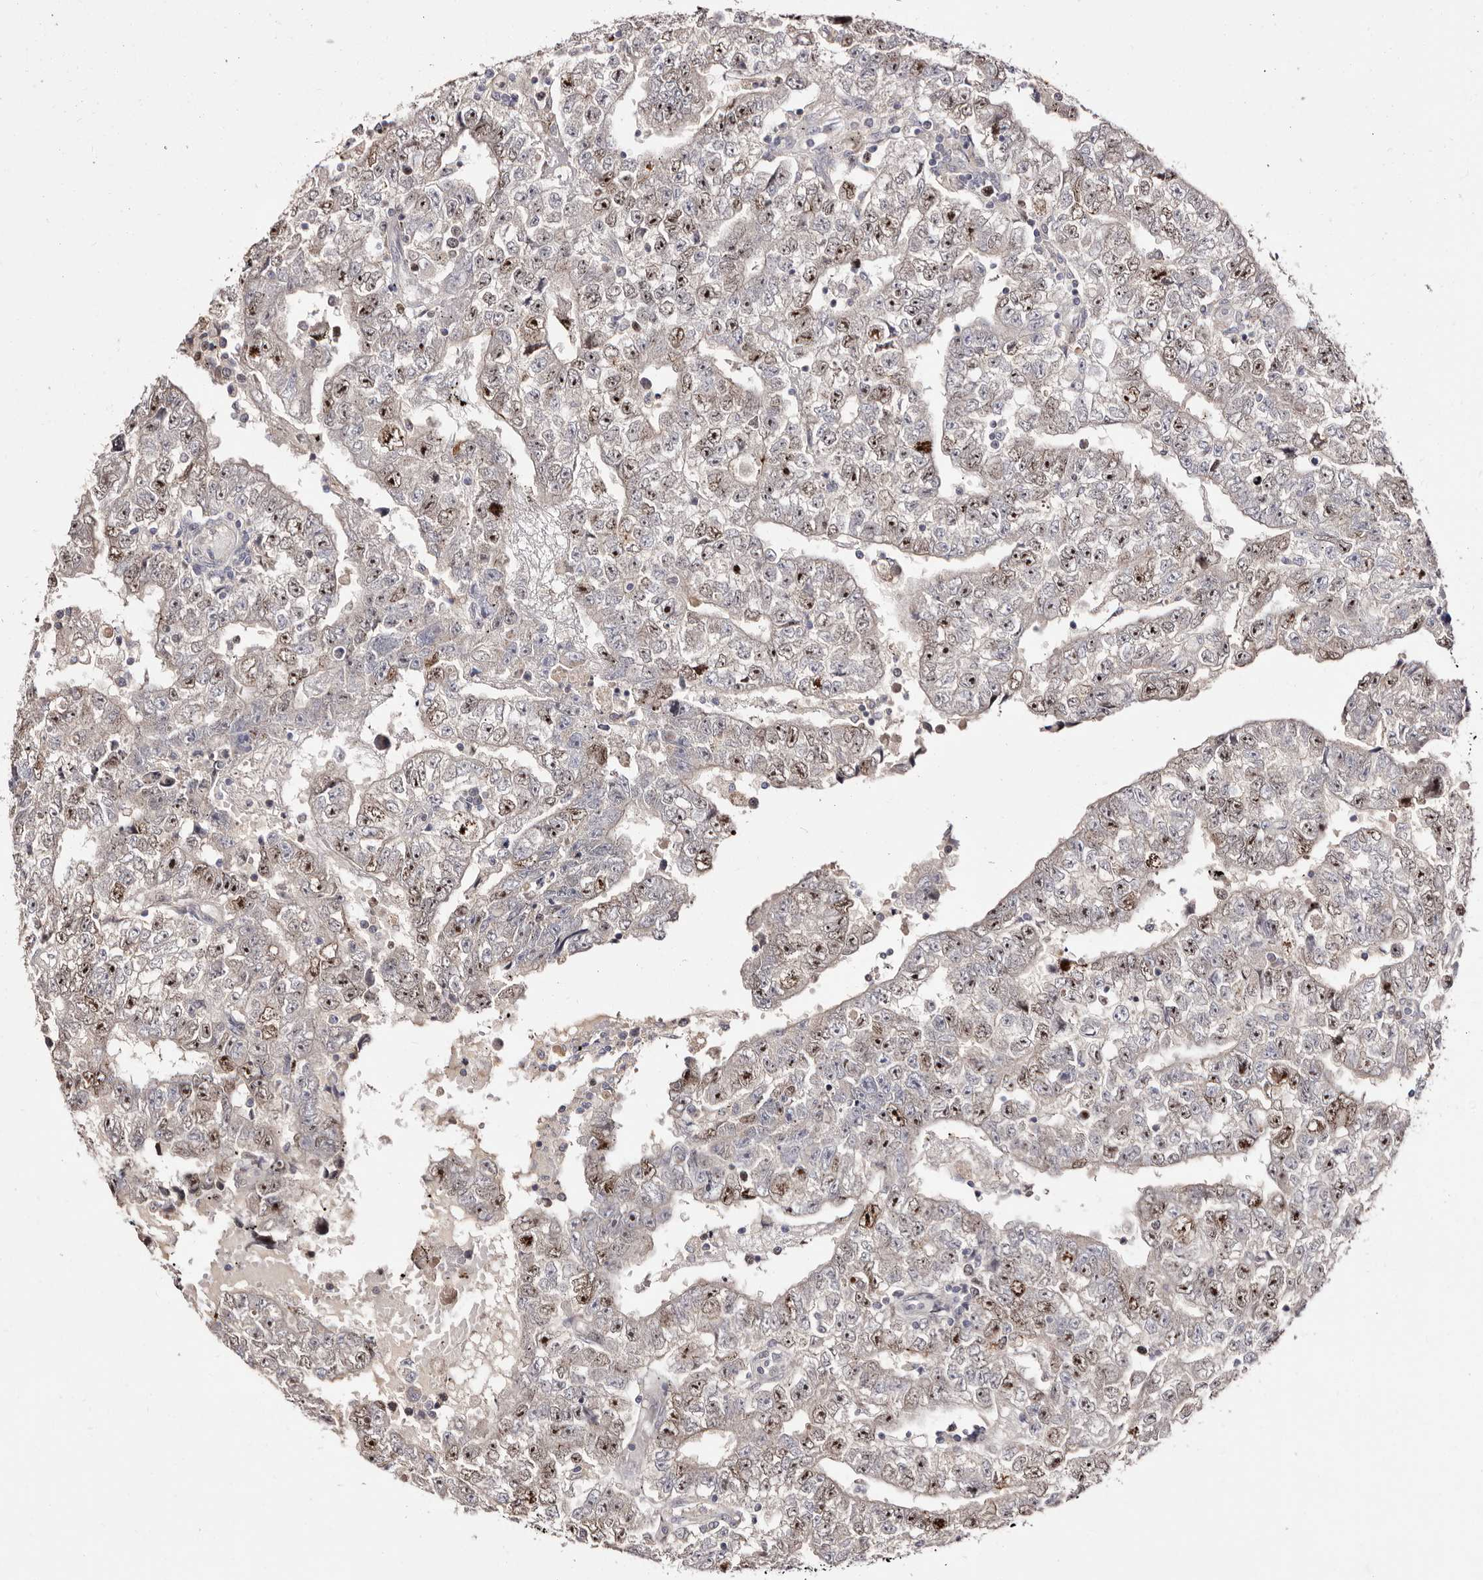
{"staining": {"intensity": "moderate", "quantity": "25%-75%", "location": "nuclear"}, "tissue": "testis cancer", "cell_type": "Tumor cells", "image_type": "cancer", "snomed": [{"axis": "morphology", "description": "Carcinoma, Embryonal, NOS"}, {"axis": "topography", "description": "Testis"}], "caption": "Approximately 25%-75% of tumor cells in embryonal carcinoma (testis) reveal moderate nuclear protein positivity as visualized by brown immunohistochemical staining.", "gene": "CDCA8", "patient": {"sex": "male", "age": 25}}